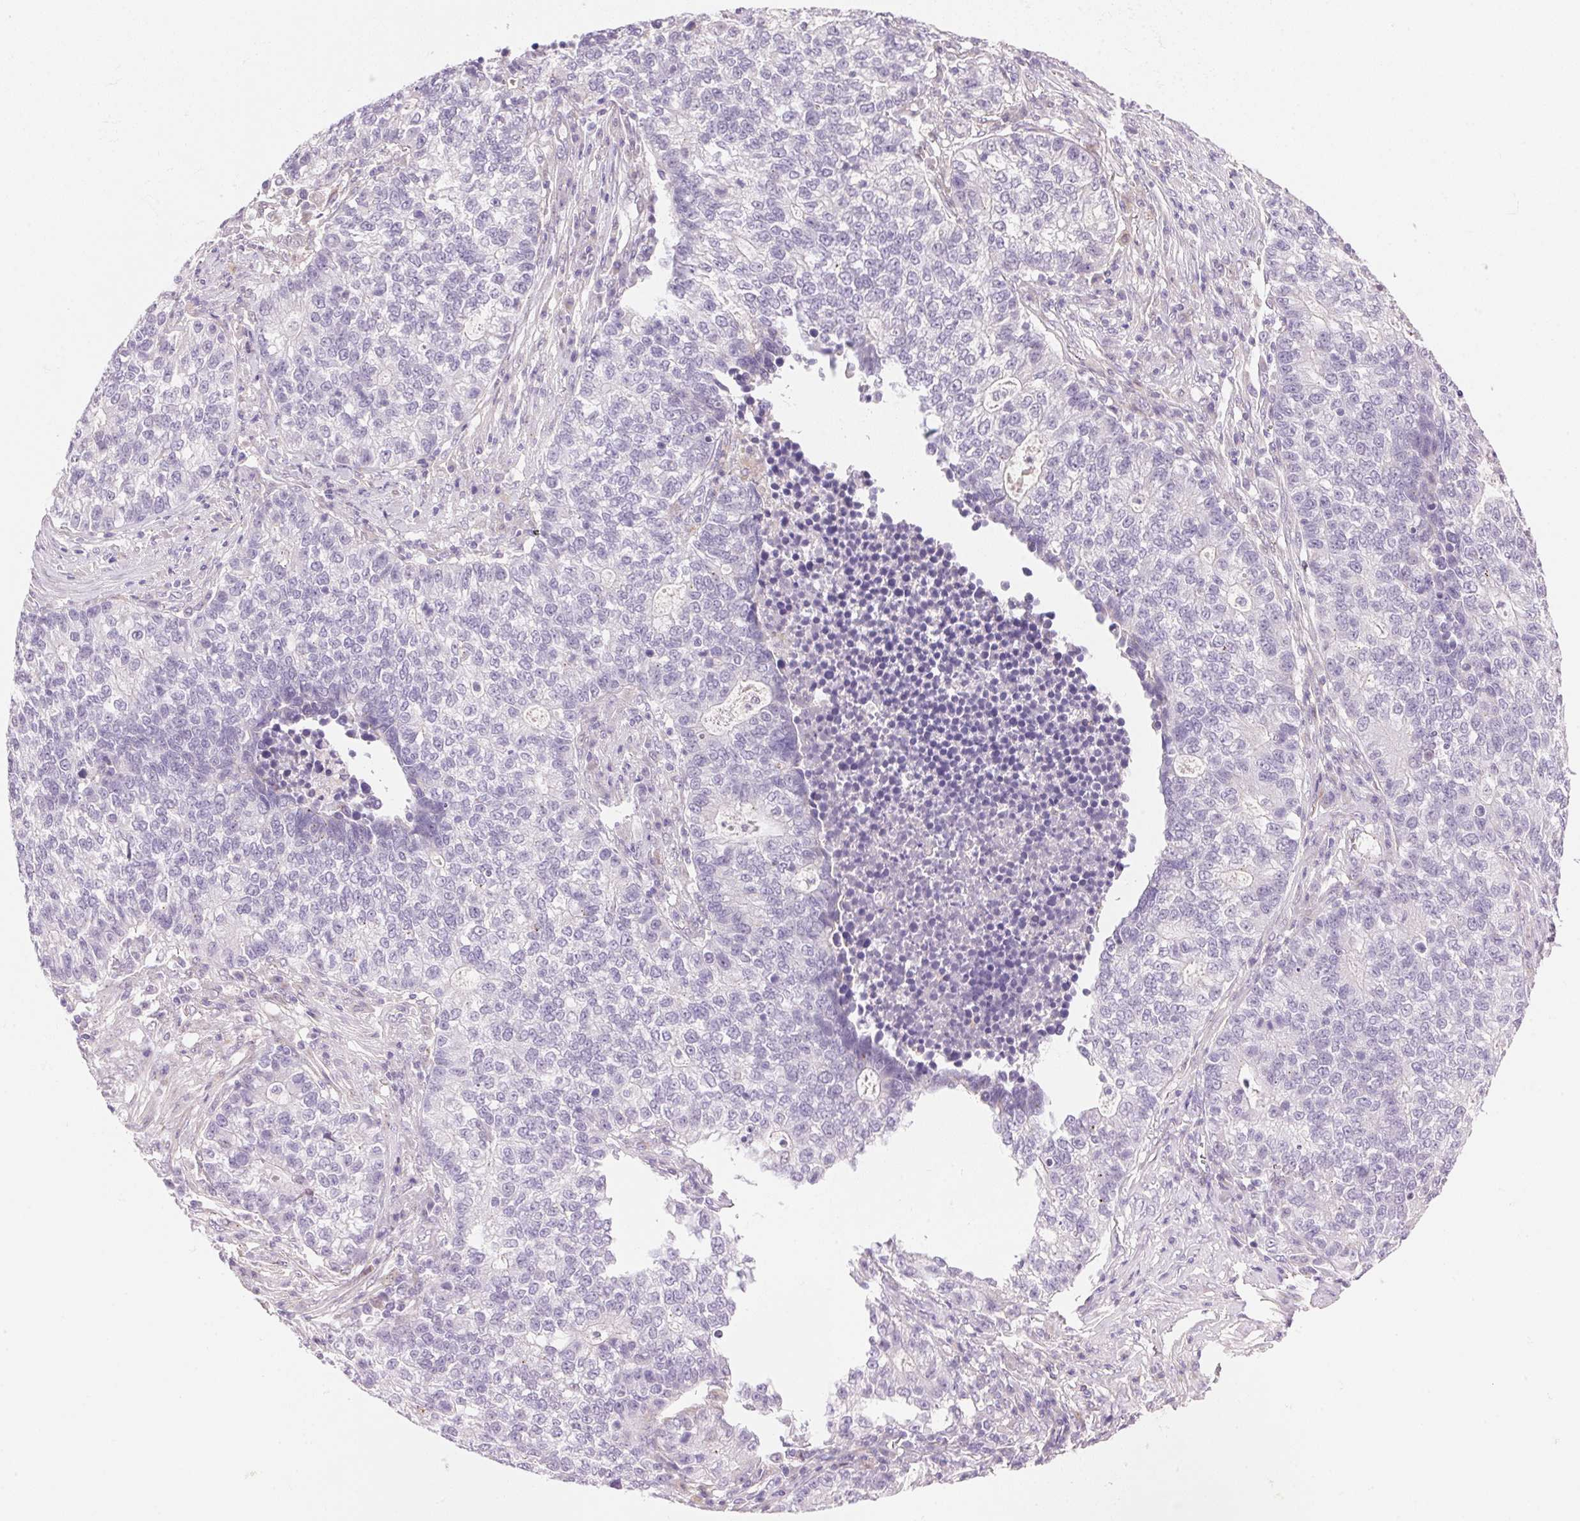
{"staining": {"intensity": "negative", "quantity": "none", "location": "none"}, "tissue": "lung cancer", "cell_type": "Tumor cells", "image_type": "cancer", "snomed": [{"axis": "morphology", "description": "Adenocarcinoma, NOS"}, {"axis": "topography", "description": "Lung"}], "caption": "Lung cancer stained for a protein using immunohistochemistry reveals no staining tumor cells.", "gene": "TEKT1", "patient": {"sex": "male", "age": 57}}